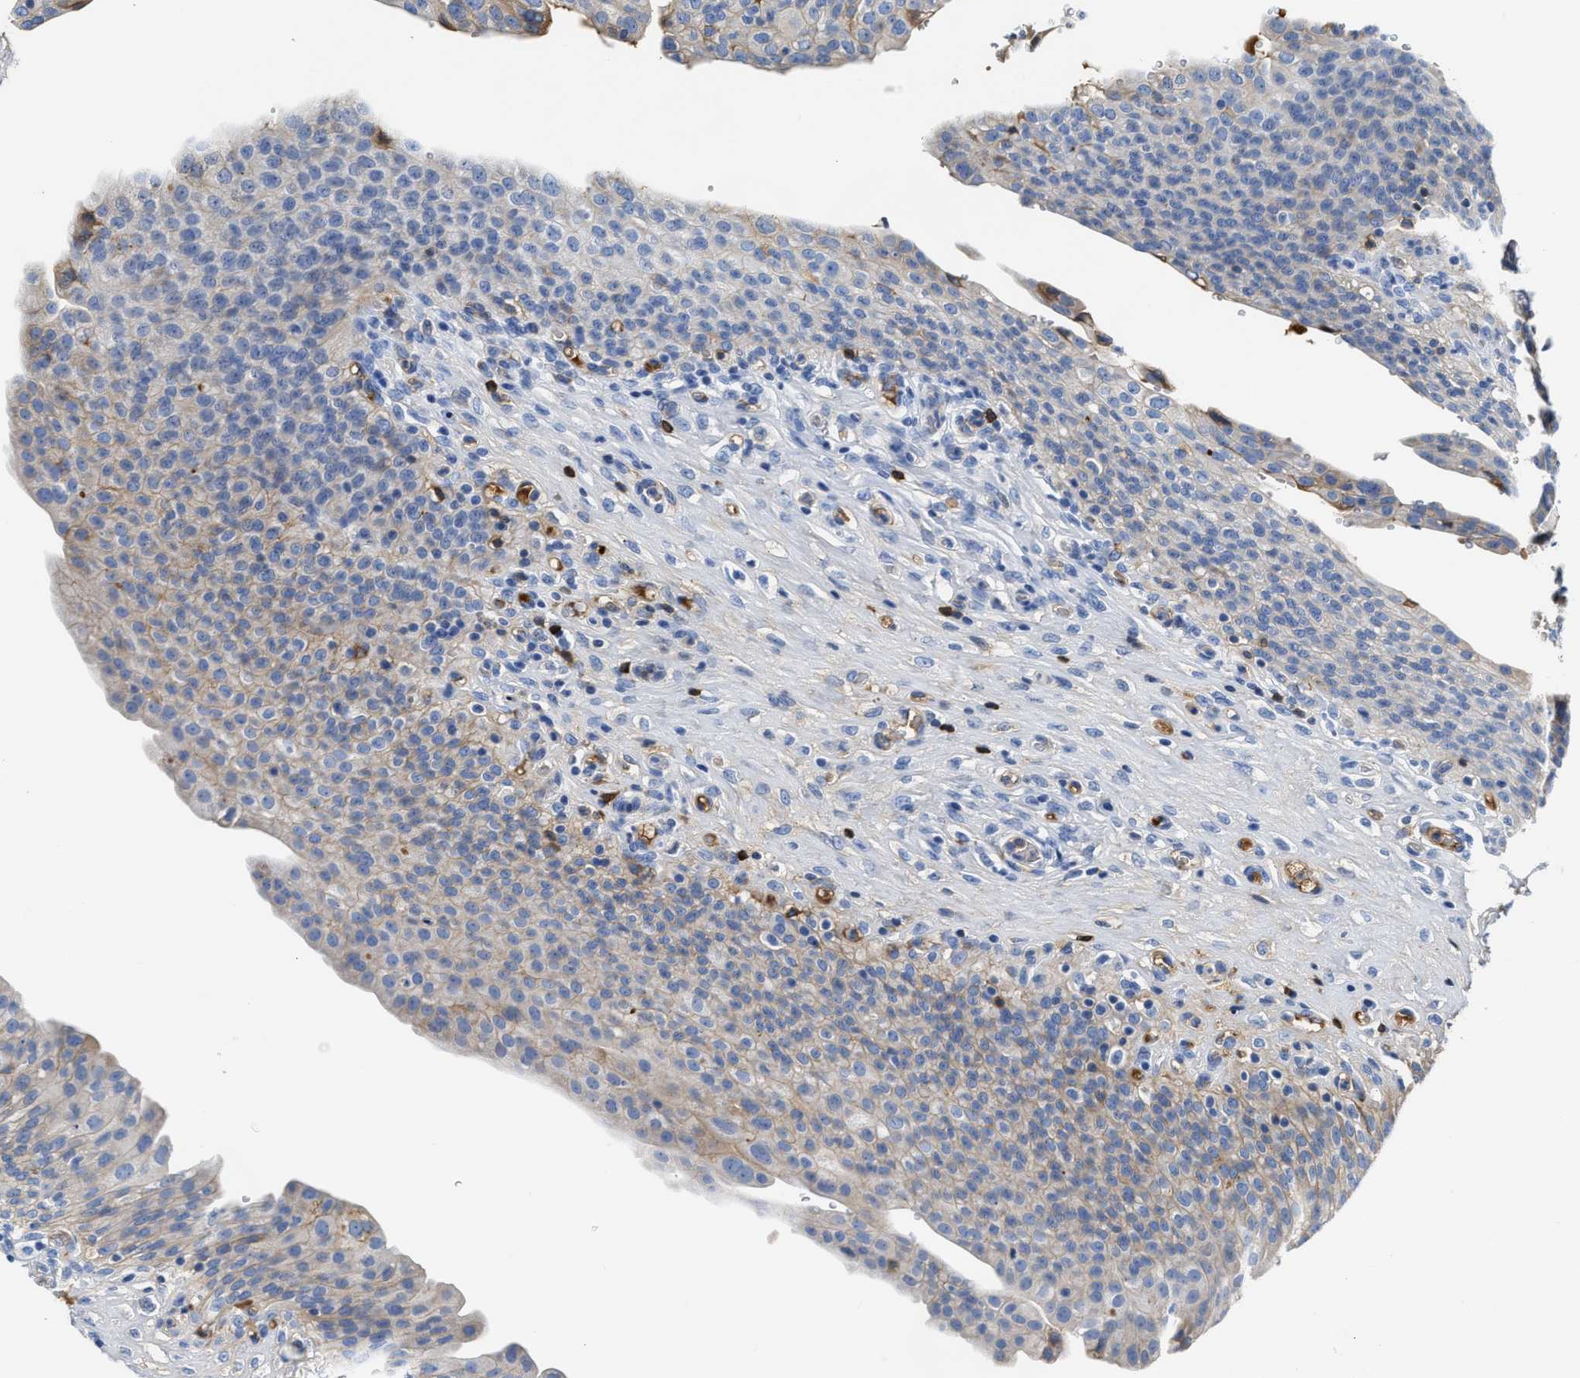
{"staining": {"intensity": "moderate", "quantity": "<25%", "location": "cytoplasmic/membranous"}, "tissue": "urinary bladder", "cell_type": "Urothelial cells", "image_type": "normal", "snomed": [{"axis": "morphology", "description": "Urothelial carcinoma, High grade"}, {"axis": "topography", "description": "Urinary bladder"}], "caption": "High-magnification brightfield microscopy of unremarkable urinary bladder stained with DAB (3,3'-diaminobenzidine) (brown) and counterstained with hematoxylin (blue). urothelial cells exhibit moderate cytoplasmic/membranous expression is present in approximately<25% of cells. Immunohistochemistry (ihc) stains the protein in brown and the nuclei are stained blue.", "gene": "GC", "patient": {"sex": "male", "age": 46}}